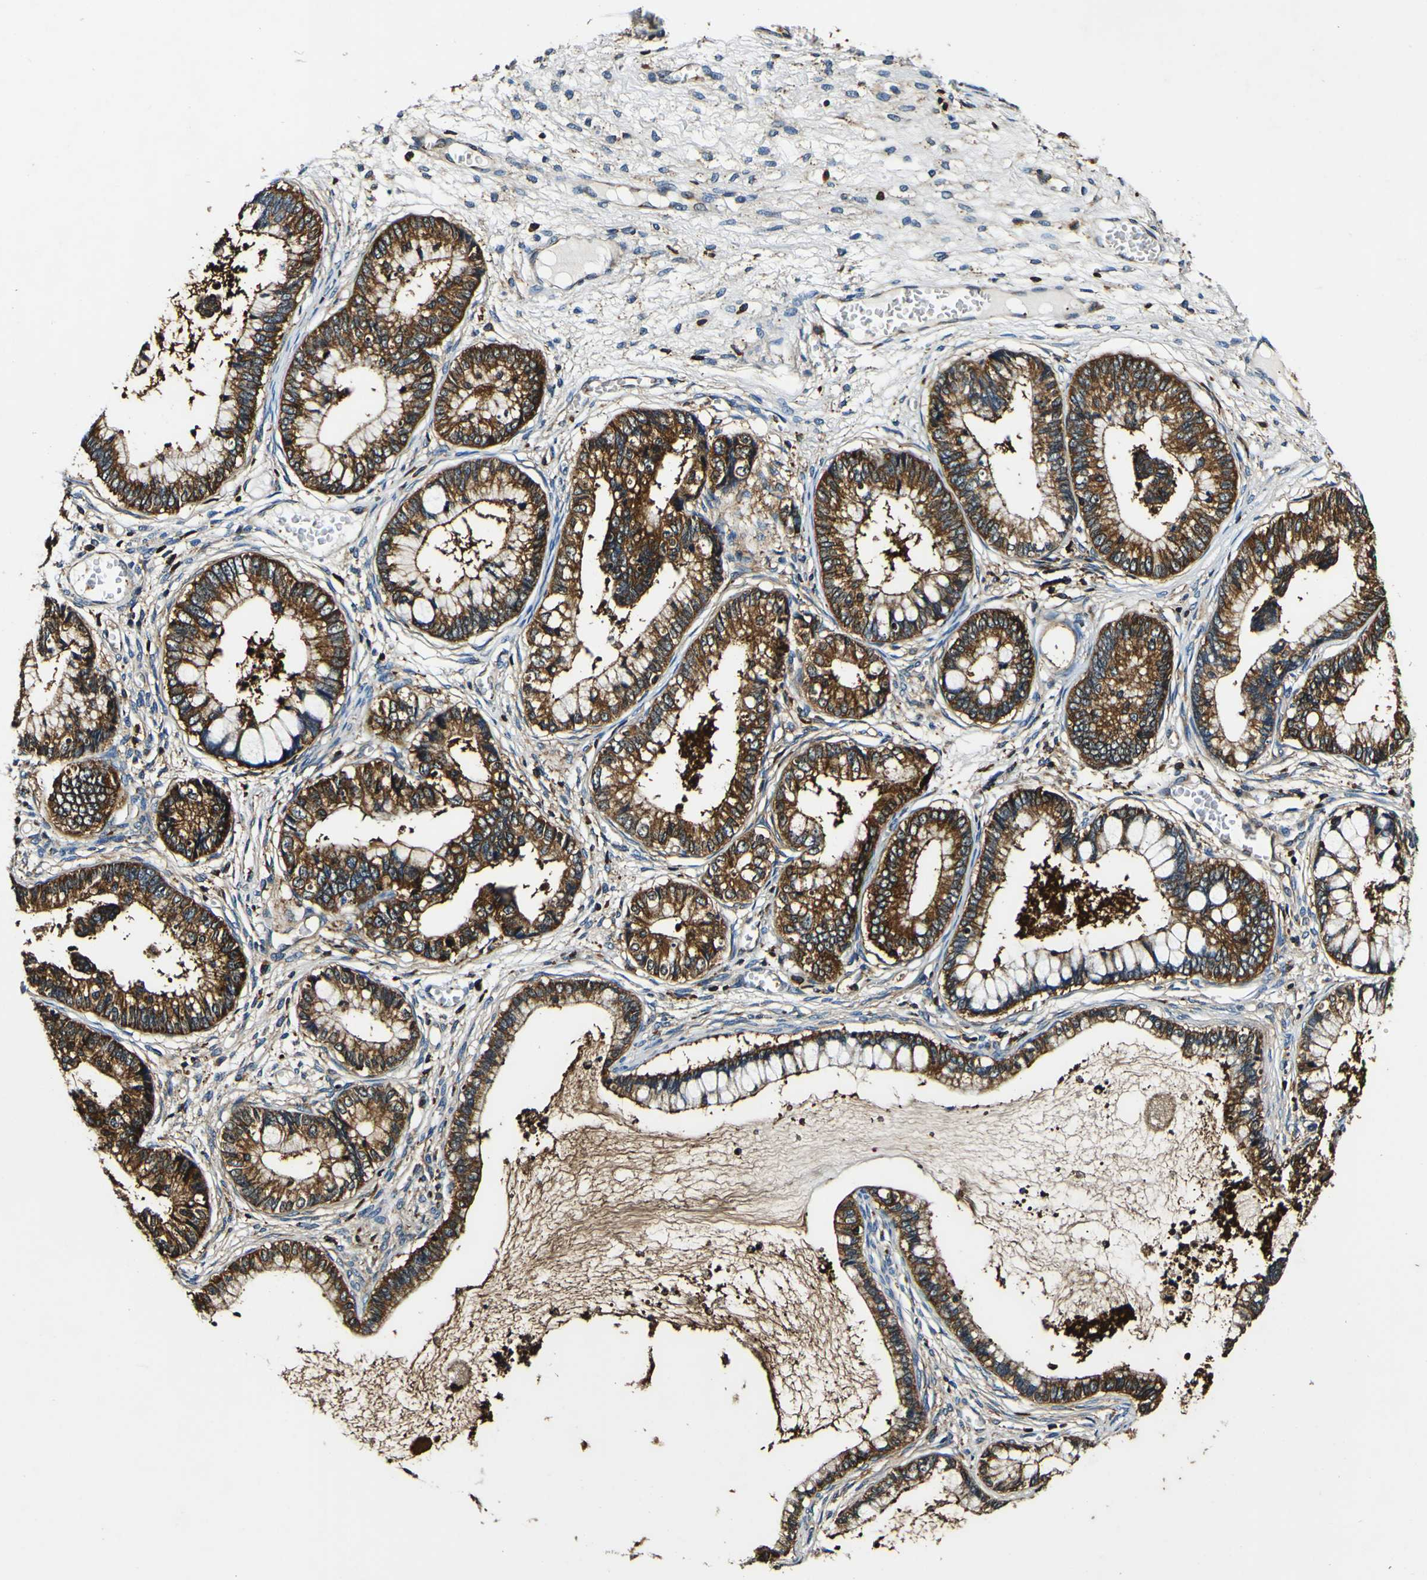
{"staining": {"intensity": "strong", "quantity": ">75%", "location": "cytoplasmic/membranous"}, "tissue": "cervical cancer", "cell_type": "Tumor cells", "image_type": "cancer", "snomed": [{"axis": "morphology", "description": "Adenocarcinoma, NOS"}, {"axis": "topography", "description": "Cervix"}], "caption": "Cervical cancer stained with immunohistochemistry demonstrates strong cytoplasmic/membranous expression in about >75% of tumor cells.", "gene": "RHOT2", "patient": {"sex": "female", "age": 44}}